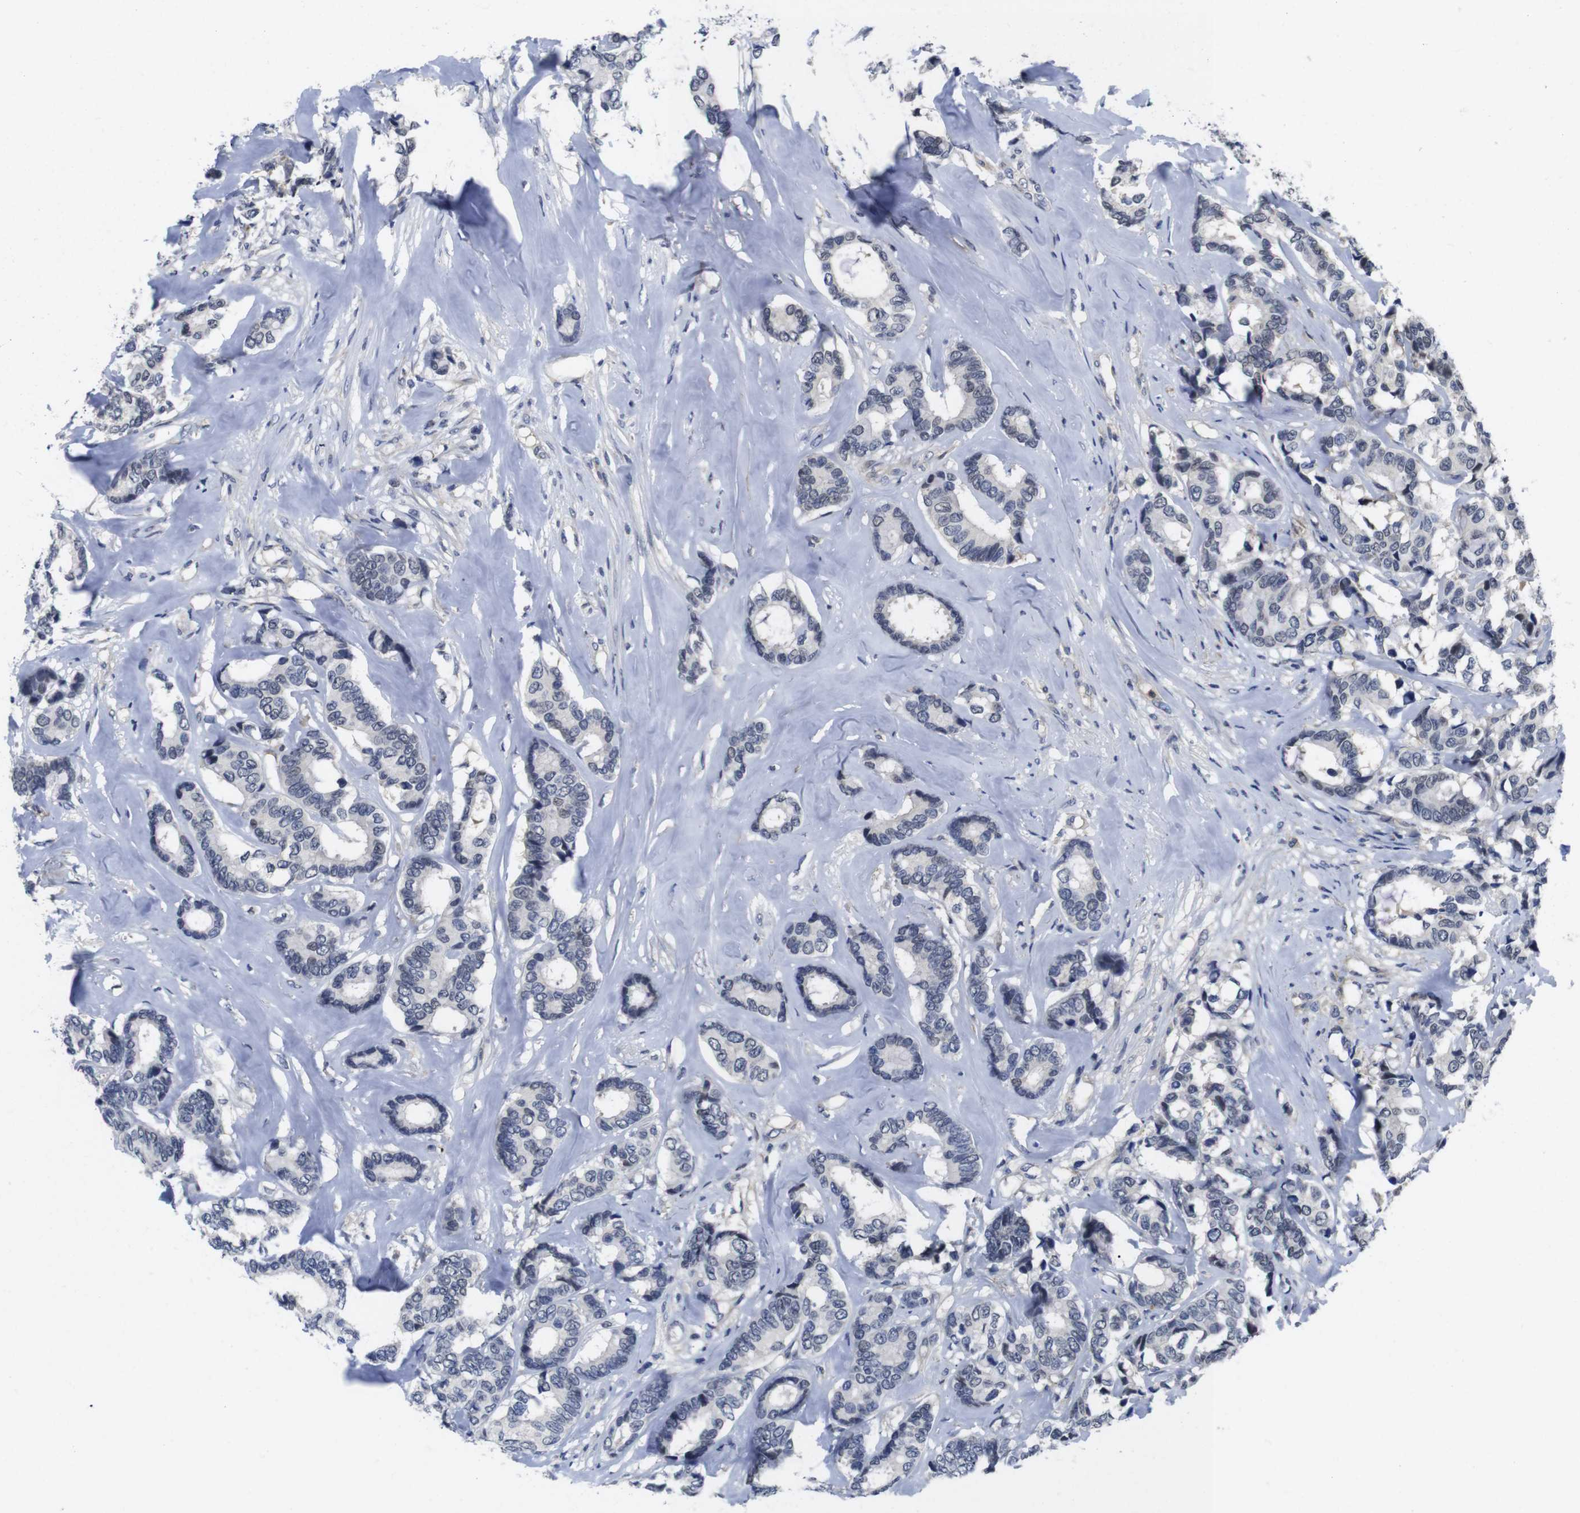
{"staining": {"intensity": "weak", "quantity": "<25%", "location": "nuclear"}, "tissue": "breast cancer", "cell_type": "Tumor cells", "image_type": "cancer", "snomed": [{"axis": "morphology", "description": "Duct carcinoma"}, {"axis": "topography", "description": "Breast"}], "caption": "IHC of breast cancer (invasive ductal carcinoma) shows no staining in tumor cells.", "gene": "FNTA", "patient": {"sex": "female", "age": 87}}